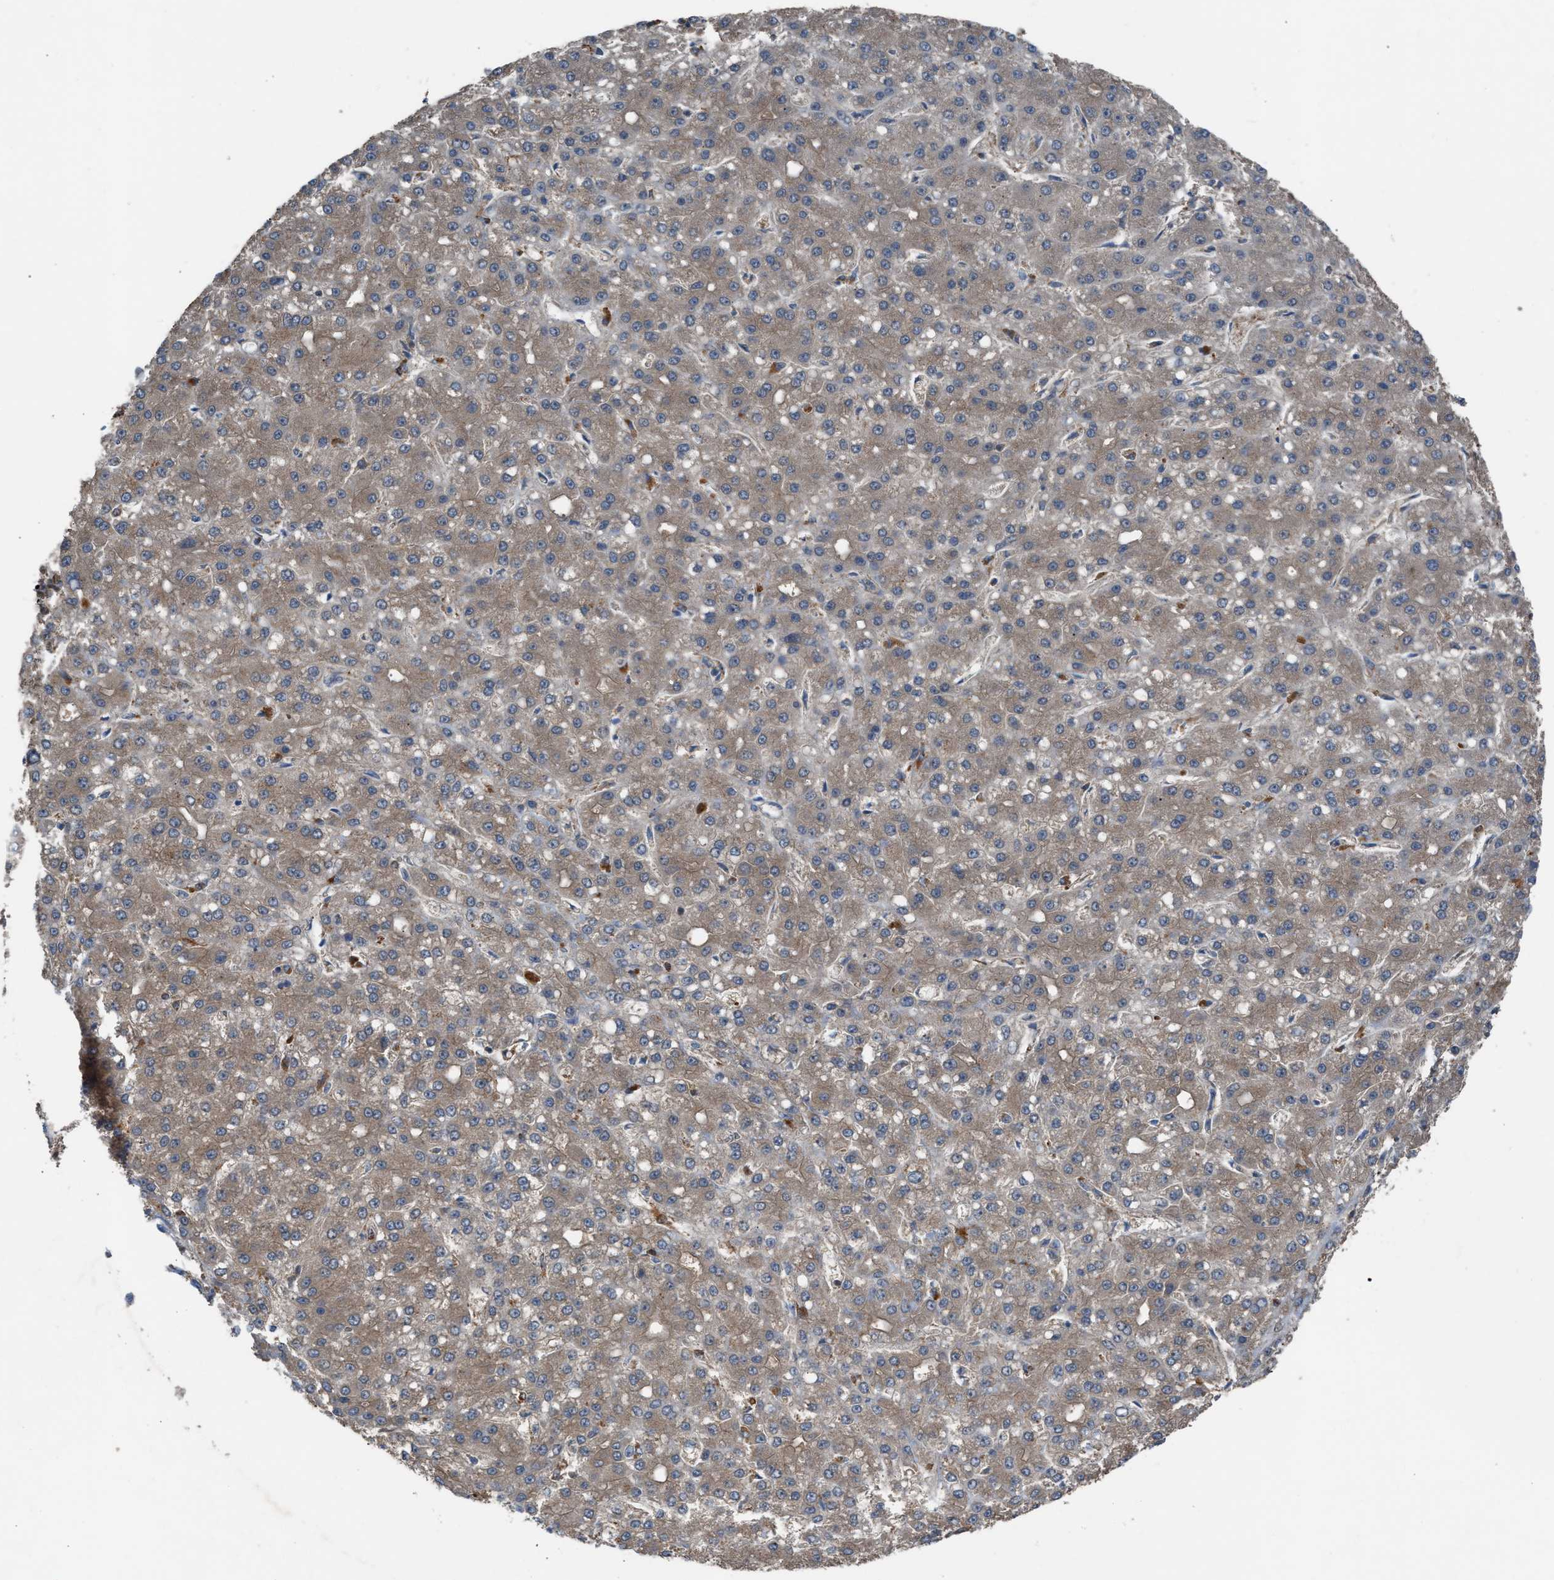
{"staining": {"intensity": "weak", "quantity": "25%-75%", "location": "cytoplasmic/membranous"}, "tissue": "liver cancer", "cell_type": "Tumor cells", "image_type": "cancer", "snomed": [{"axis": "morphology", "description": "Carcinoma, Hepatocellular, NOS"}, {"axis": "topography", "description": "Liver"}], "caption": "Liver hepatocellular carcinoma stained with DAB (3,3'-diaminobenzidine) IHC shows low levels of weak cytoplasmic/membranous positivity in approximately 25%-75% of tumor cells.", "gene": "TPK1", "patient": {"sex": "male", "age": 67}}